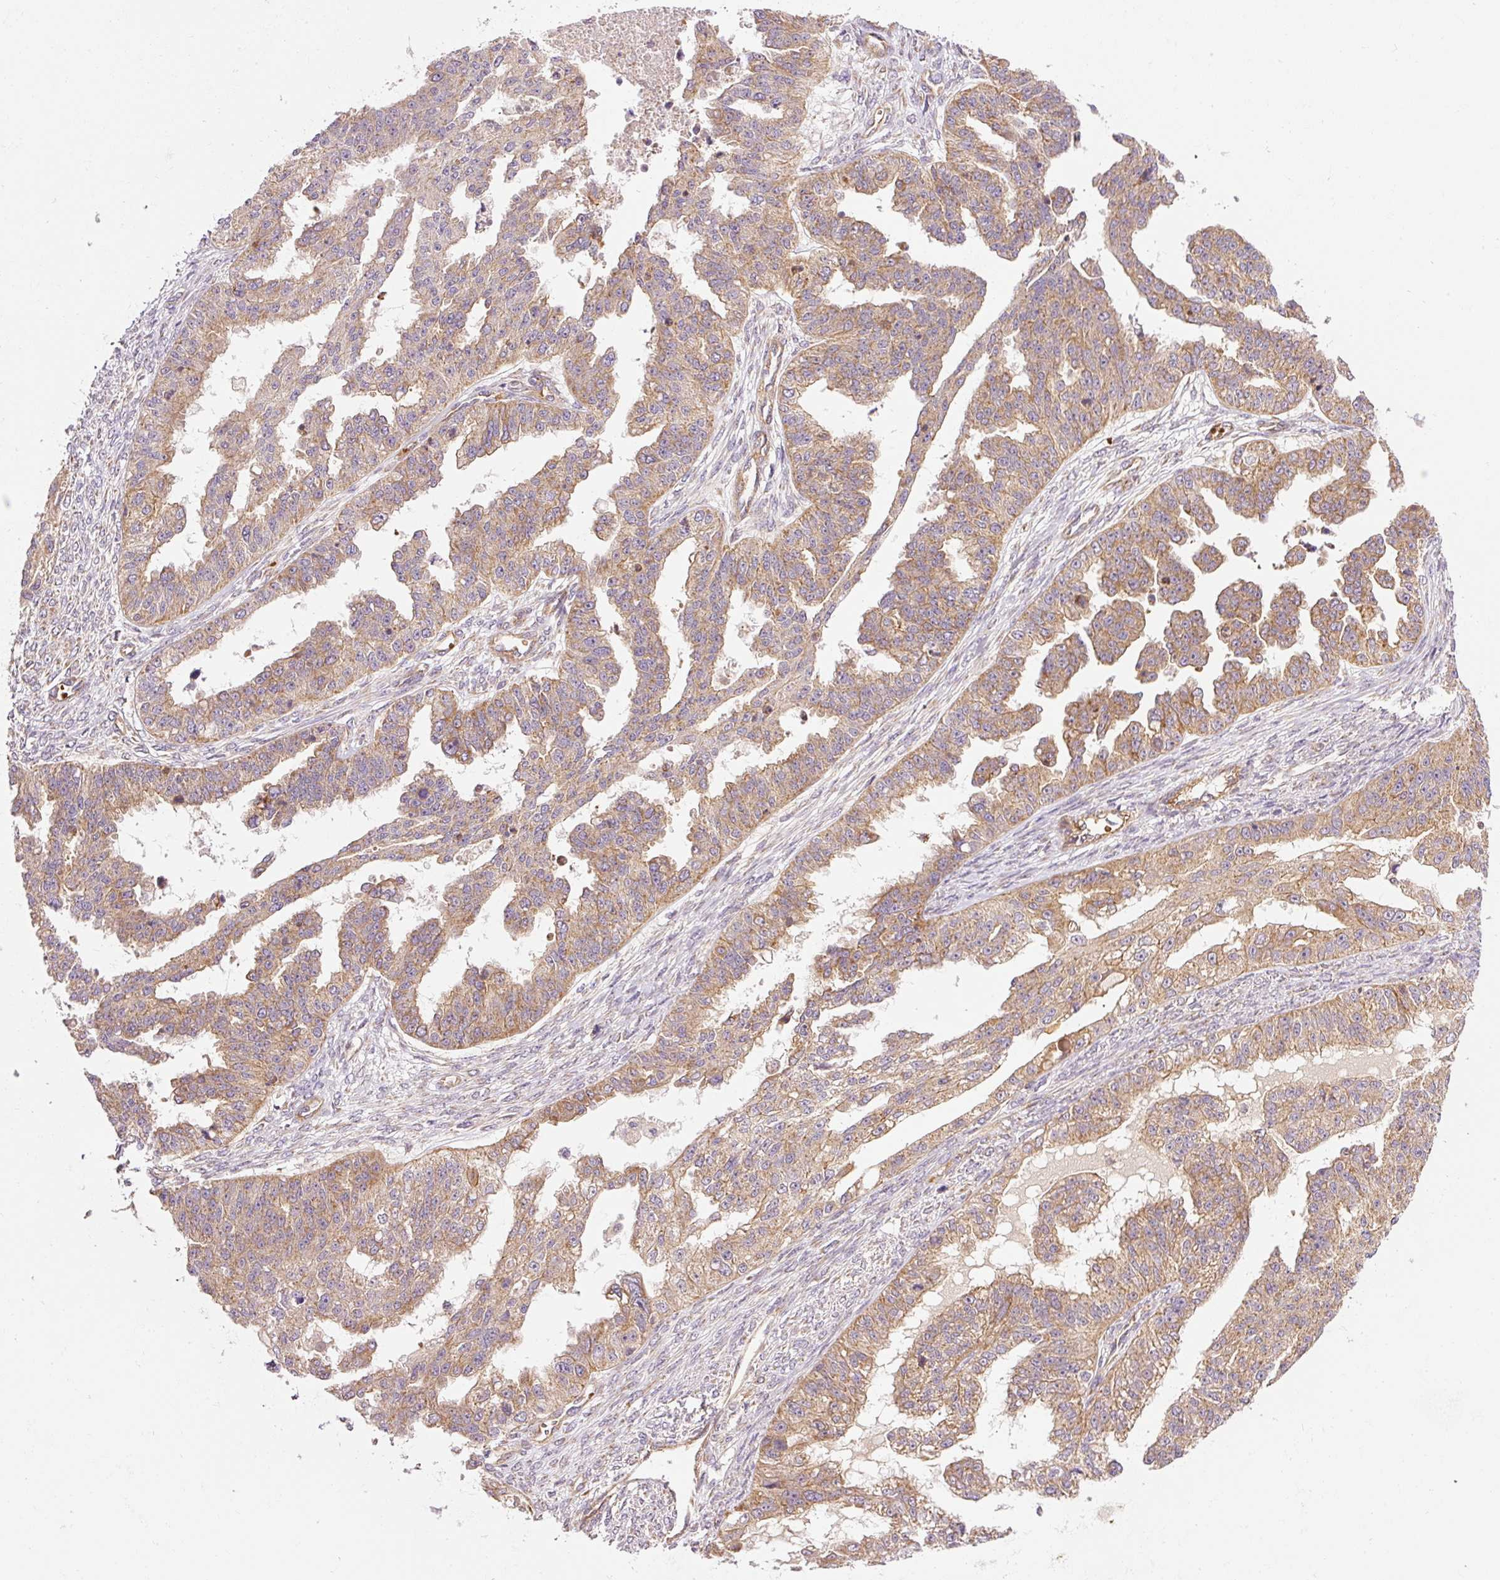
{"staining": {"intensity": "moderate", "quantity": "25%-75%", "location": "cytoplasmic/membranous"}, "tissue": "ovarian cancer", "cell_type": "Tumor cells", "image_type": "cancer", "snomed": [{"axis": "morphology", "description": "Cystadenocarcinoma, serous, NOS"}, {"axis": "topography", "description": "Ovary"}], "caption": "IHC (DAB (3,3'-diaminobenzidine)) staining of ovarian serous cystadenocarcinoma demonstrates moderate cytoplasmic/membranous protein staining in about 25%-75% of tumor cells.", "gene": "ADCY4", "patient": {"sex": "female", "age": 58}}